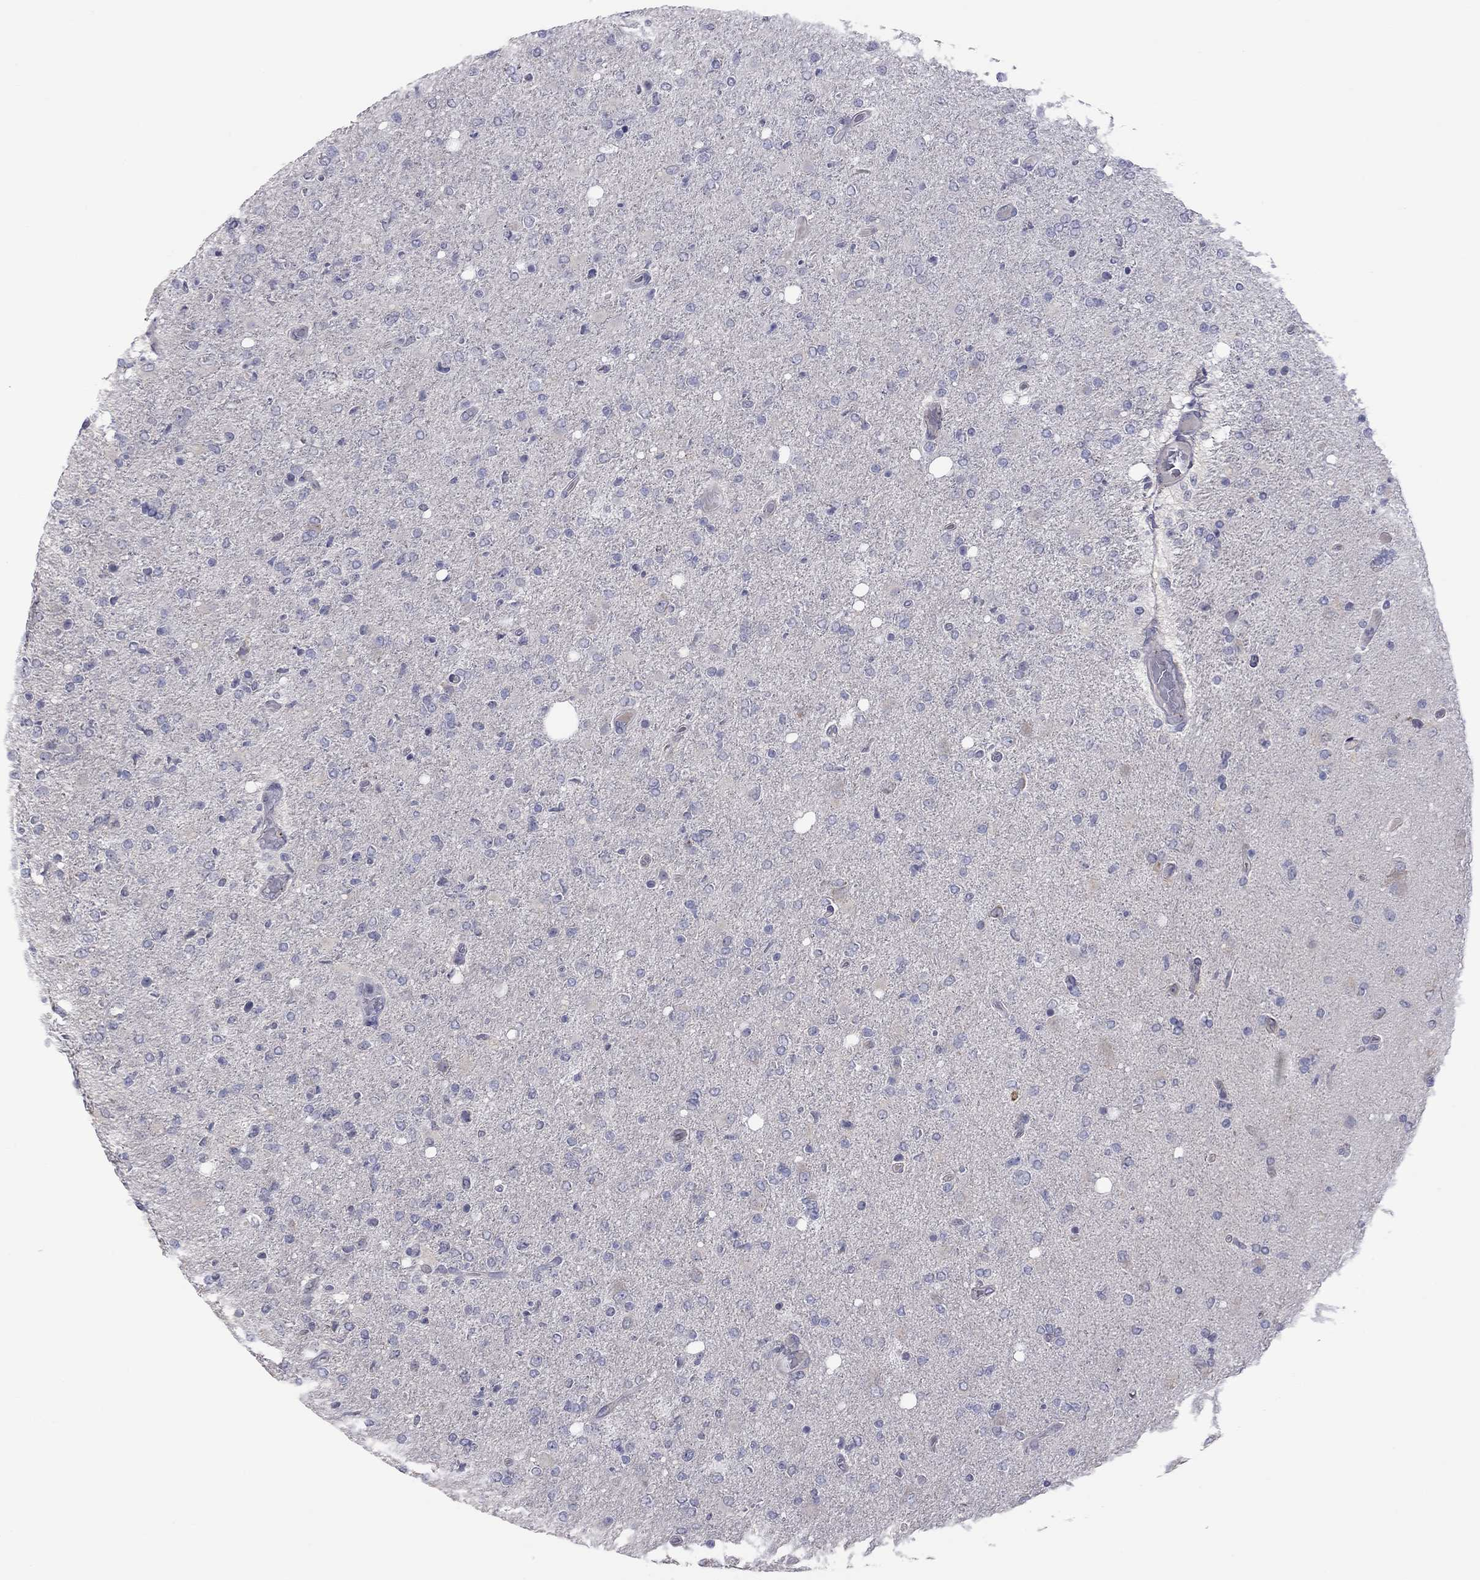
{"staining": {"intensity": "negative", "quantity": "none", "location": "none"}, "tissue": "glioma", "cell_type": "Tumor cells", "image_type": "cancer", "snomed": [{"axis": "morphology", "description": "Glioma, malignant, High grade"}, {"axis": "topography", "description": "Cerebral cortex"}], "caption": "Immunohistochemistry (IHC) of malignant glioma (high-grade) demonstrates no positivity in tumor cells.", "gene": "HYLS1", "patient": {"sex": "male", "age": 70}}